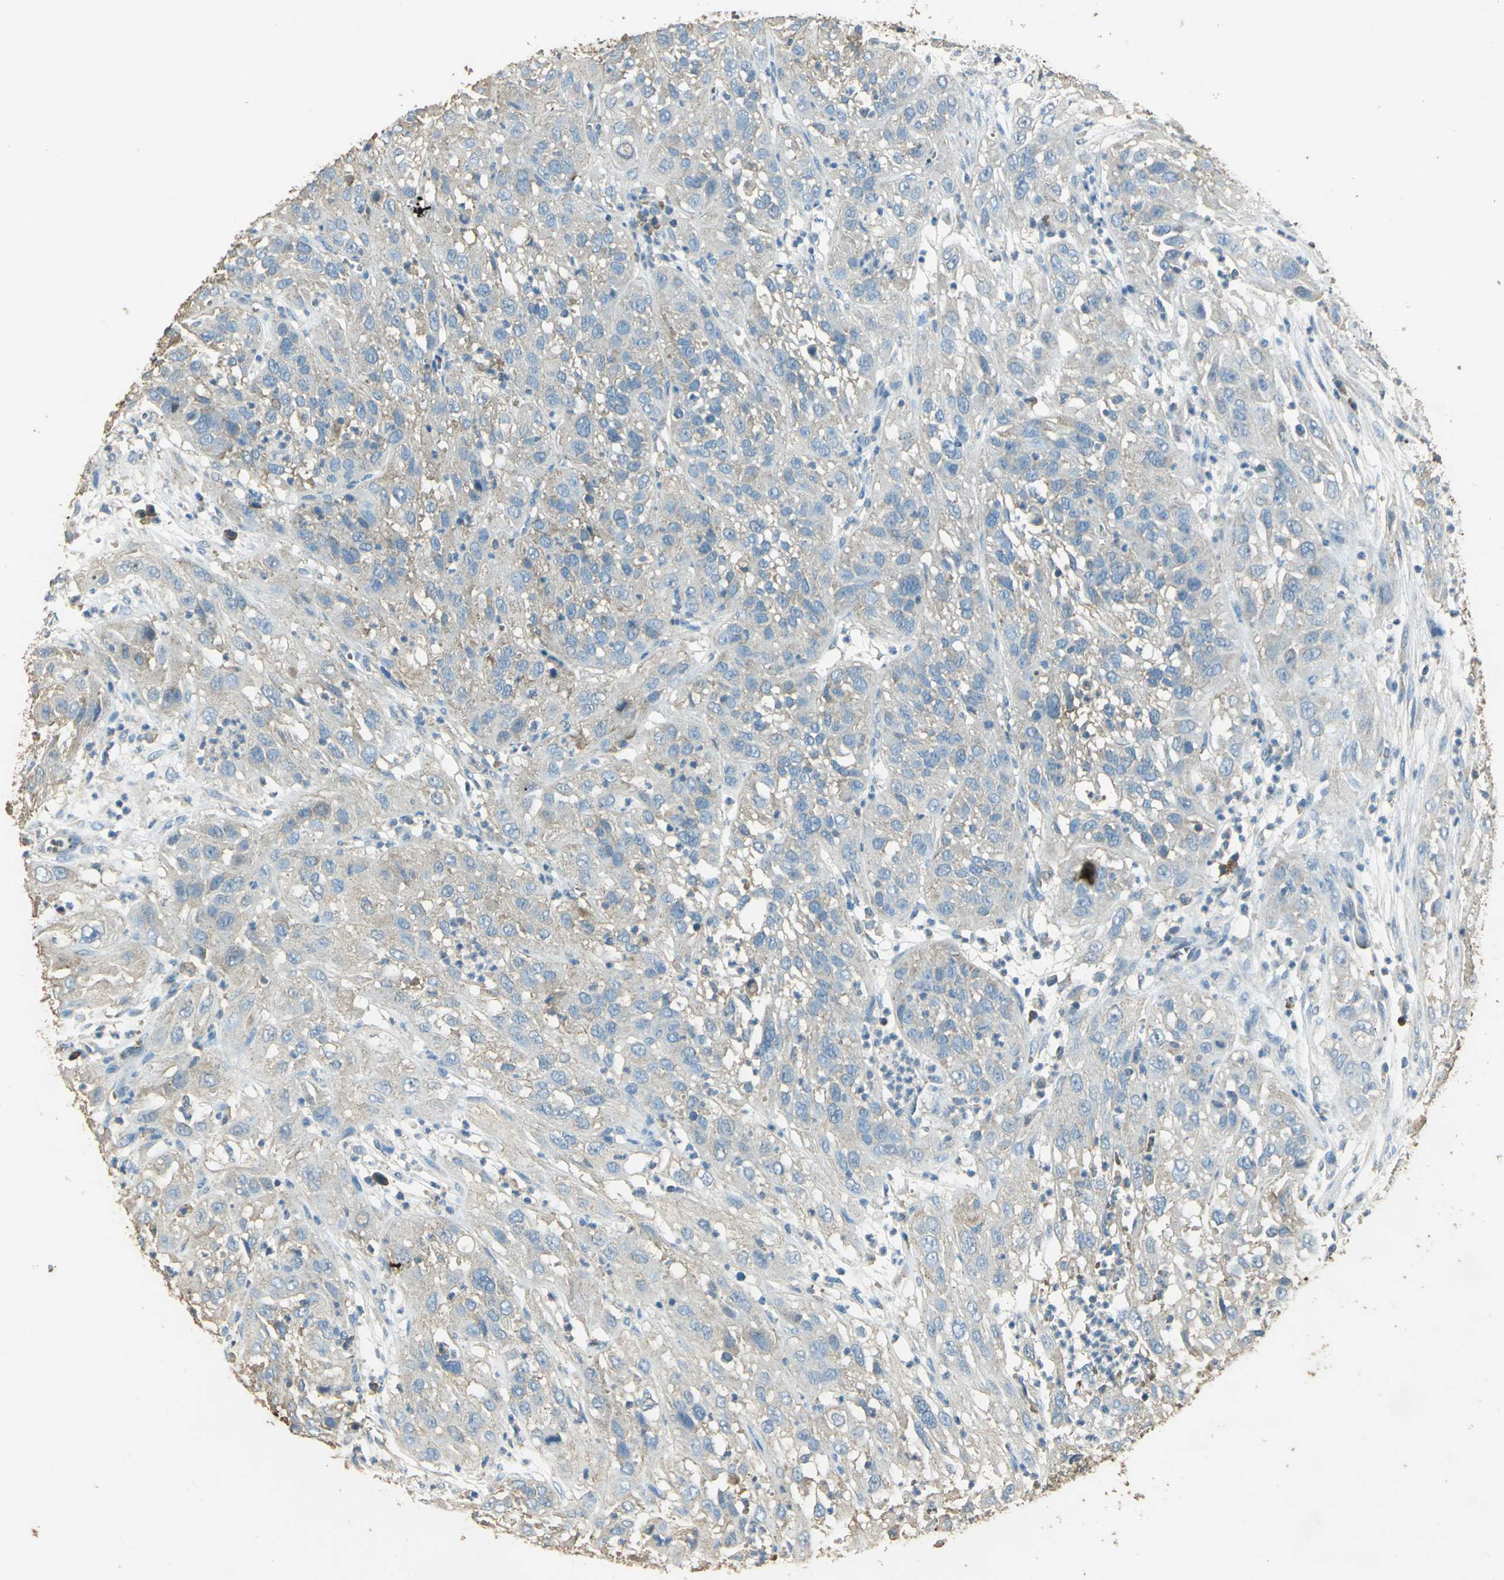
{"staining": {"intensity": "weak", "quantity": "25%-75%", "location": "cytoplasmic/membranous"}, "tissue": "cervical cancer", "cell_type": "Tumor cells", "image_type": "cancer", "snomed": [{"axis": "morphology", "description": "Squamous cell carcinoma, NOS"}, {"axis": "topography", "description": "Cervix"}], "caption": "Weak cytoplasmic/membranous positivity for a protein is seen in about 25%-75% of tumor cells of cervical squamous cell carcinoma using IHC.", "gene": "TRAPPC2", "patient": {"sex": "female", "age": 32}}